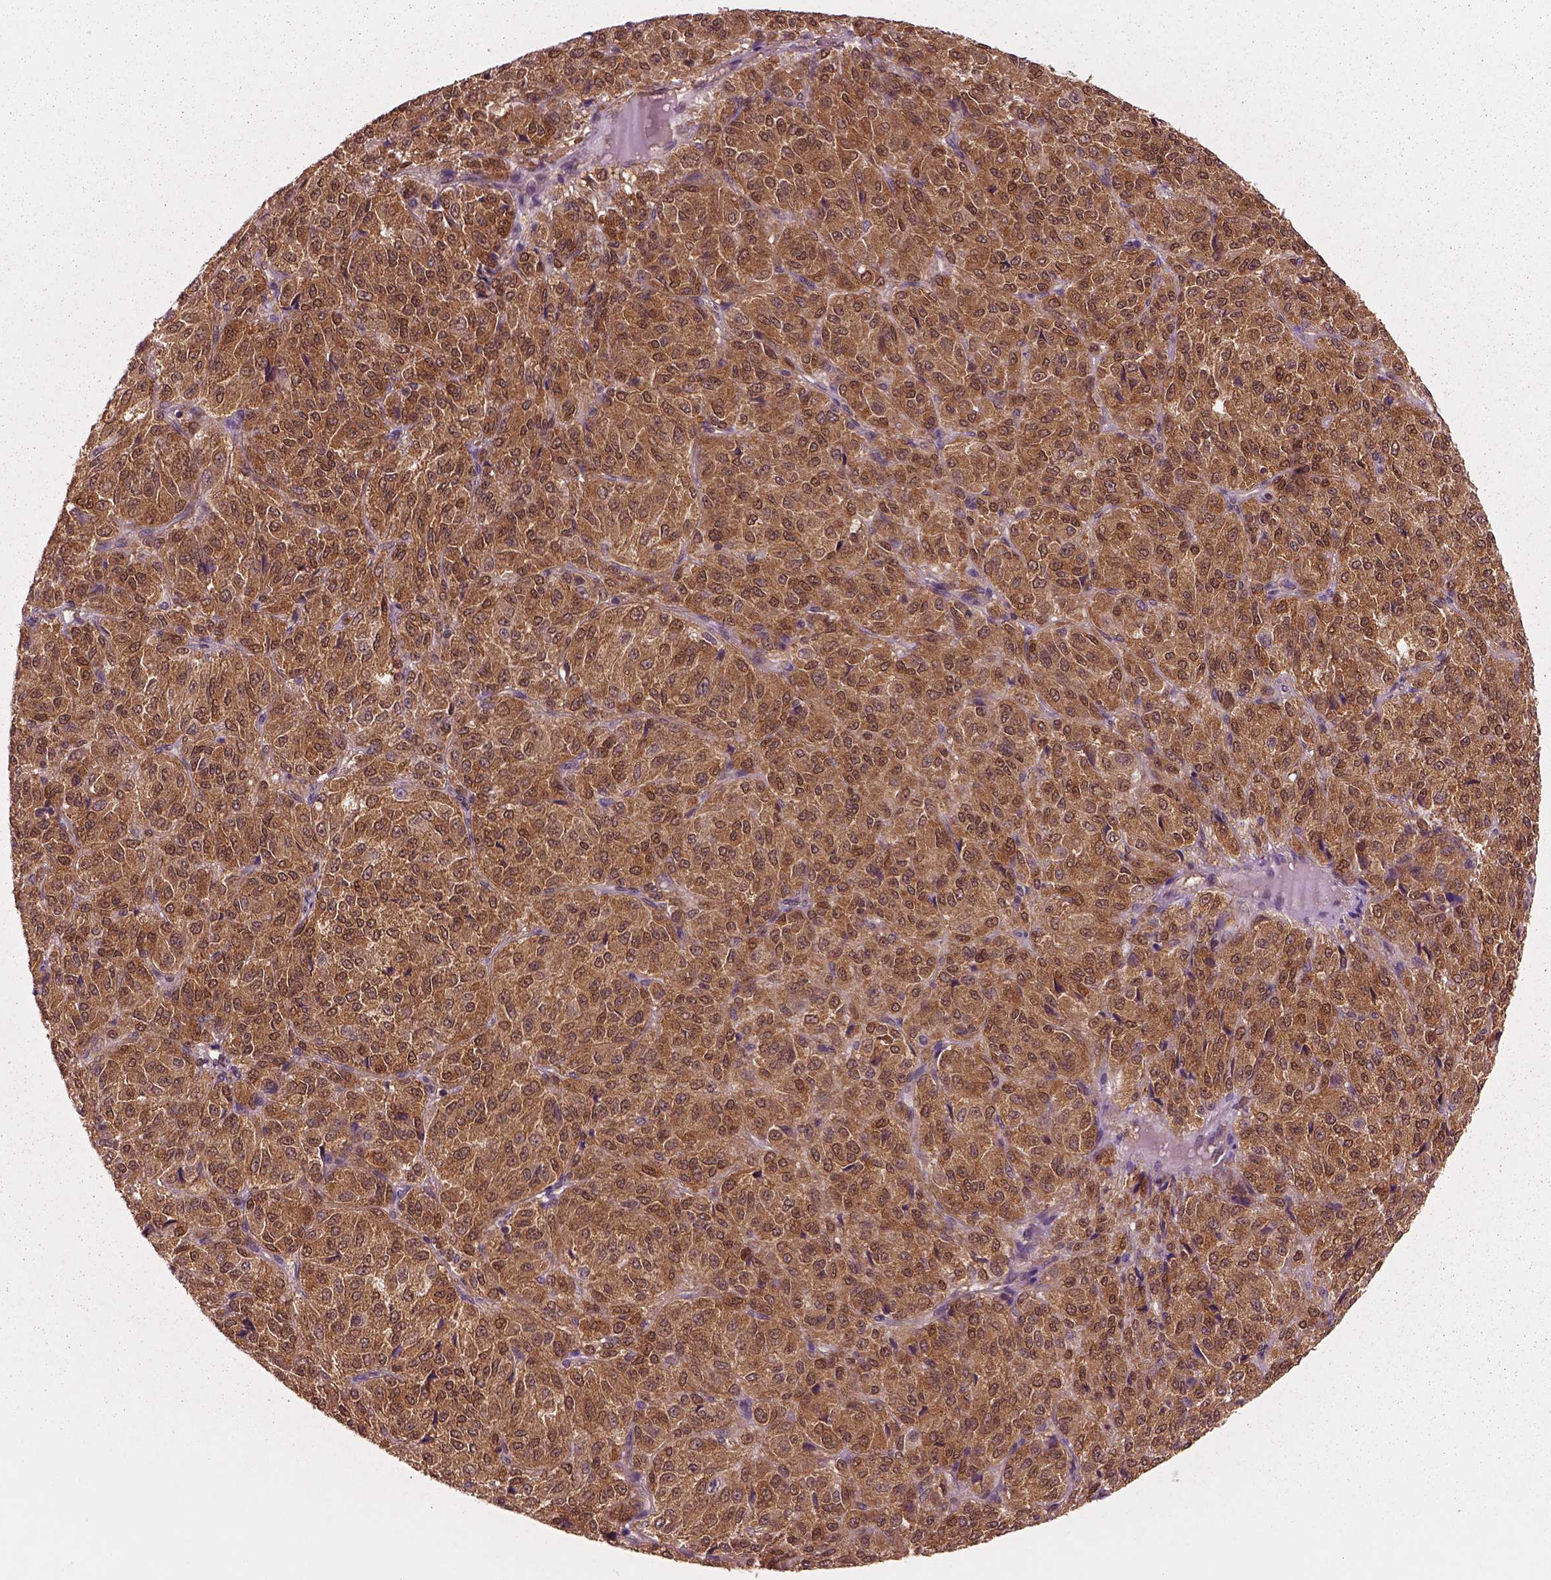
{"staining": {"intensity": "strong", "quantity": ">75%", "location": "cytoplasmic/membranous"}, "tissue": "melanoma", "cell_type": "Tumor cells", "image_type": "cancer", "snomed": [{"axis": "morphology", "description": "Malignant melanoma, Metastatic site"}, {"axis": "topography", "description": "Brain"}], "caption": "This photomicrograph shows melanoma stained with immunohistochemistry (IHC) to label a protein in brown. The cytoplasmic/membranous of tumor cells show strong positivity for the protein. Nuclei are counter-stained blue.", "gene": "MDP1", "patient": {"sex": "female", "age": 56}}